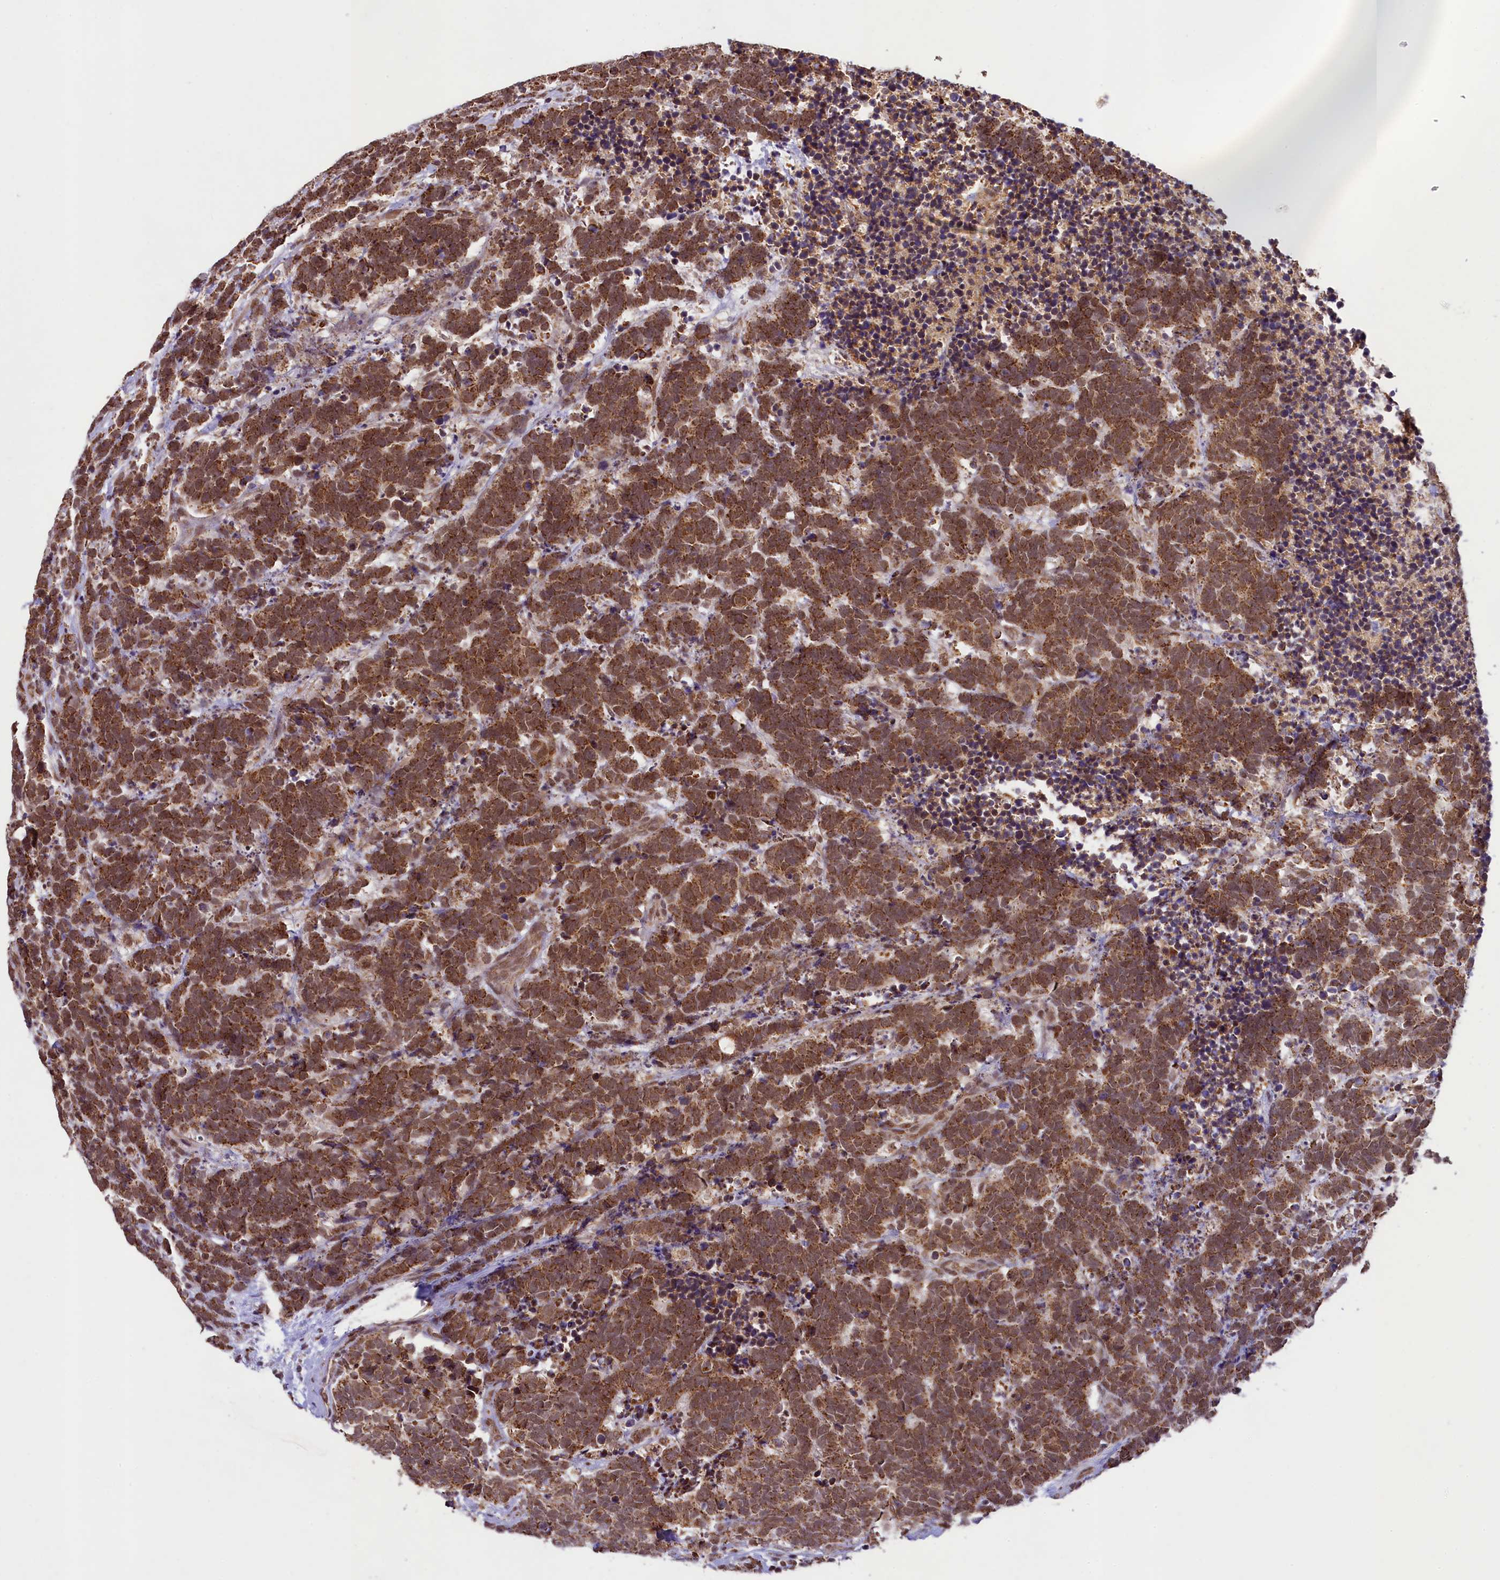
{"staining": {"intensity": "strong", "quantity": ">75%", "location": "cytoplasmic/membranous"}, "tissue": "carcinoid", "cell_type": "Tumor cells", "image_type": "cancer", "snomed": [{"axis": "morphology", "description": "Carcinoma, NOS"}, {"axis": "morphology", "description": "Carcinoid, malignant, NOS"}, {"axis": "topography", "description": "Urinary bladder"}], "caption": "Tumor cells exhibit strong cytoplasmic/membranous staining in approximately >75% of cells in malignant carcinoid.", "gene": "PAF1", "patient": {"sex": "male", "age": 57}}